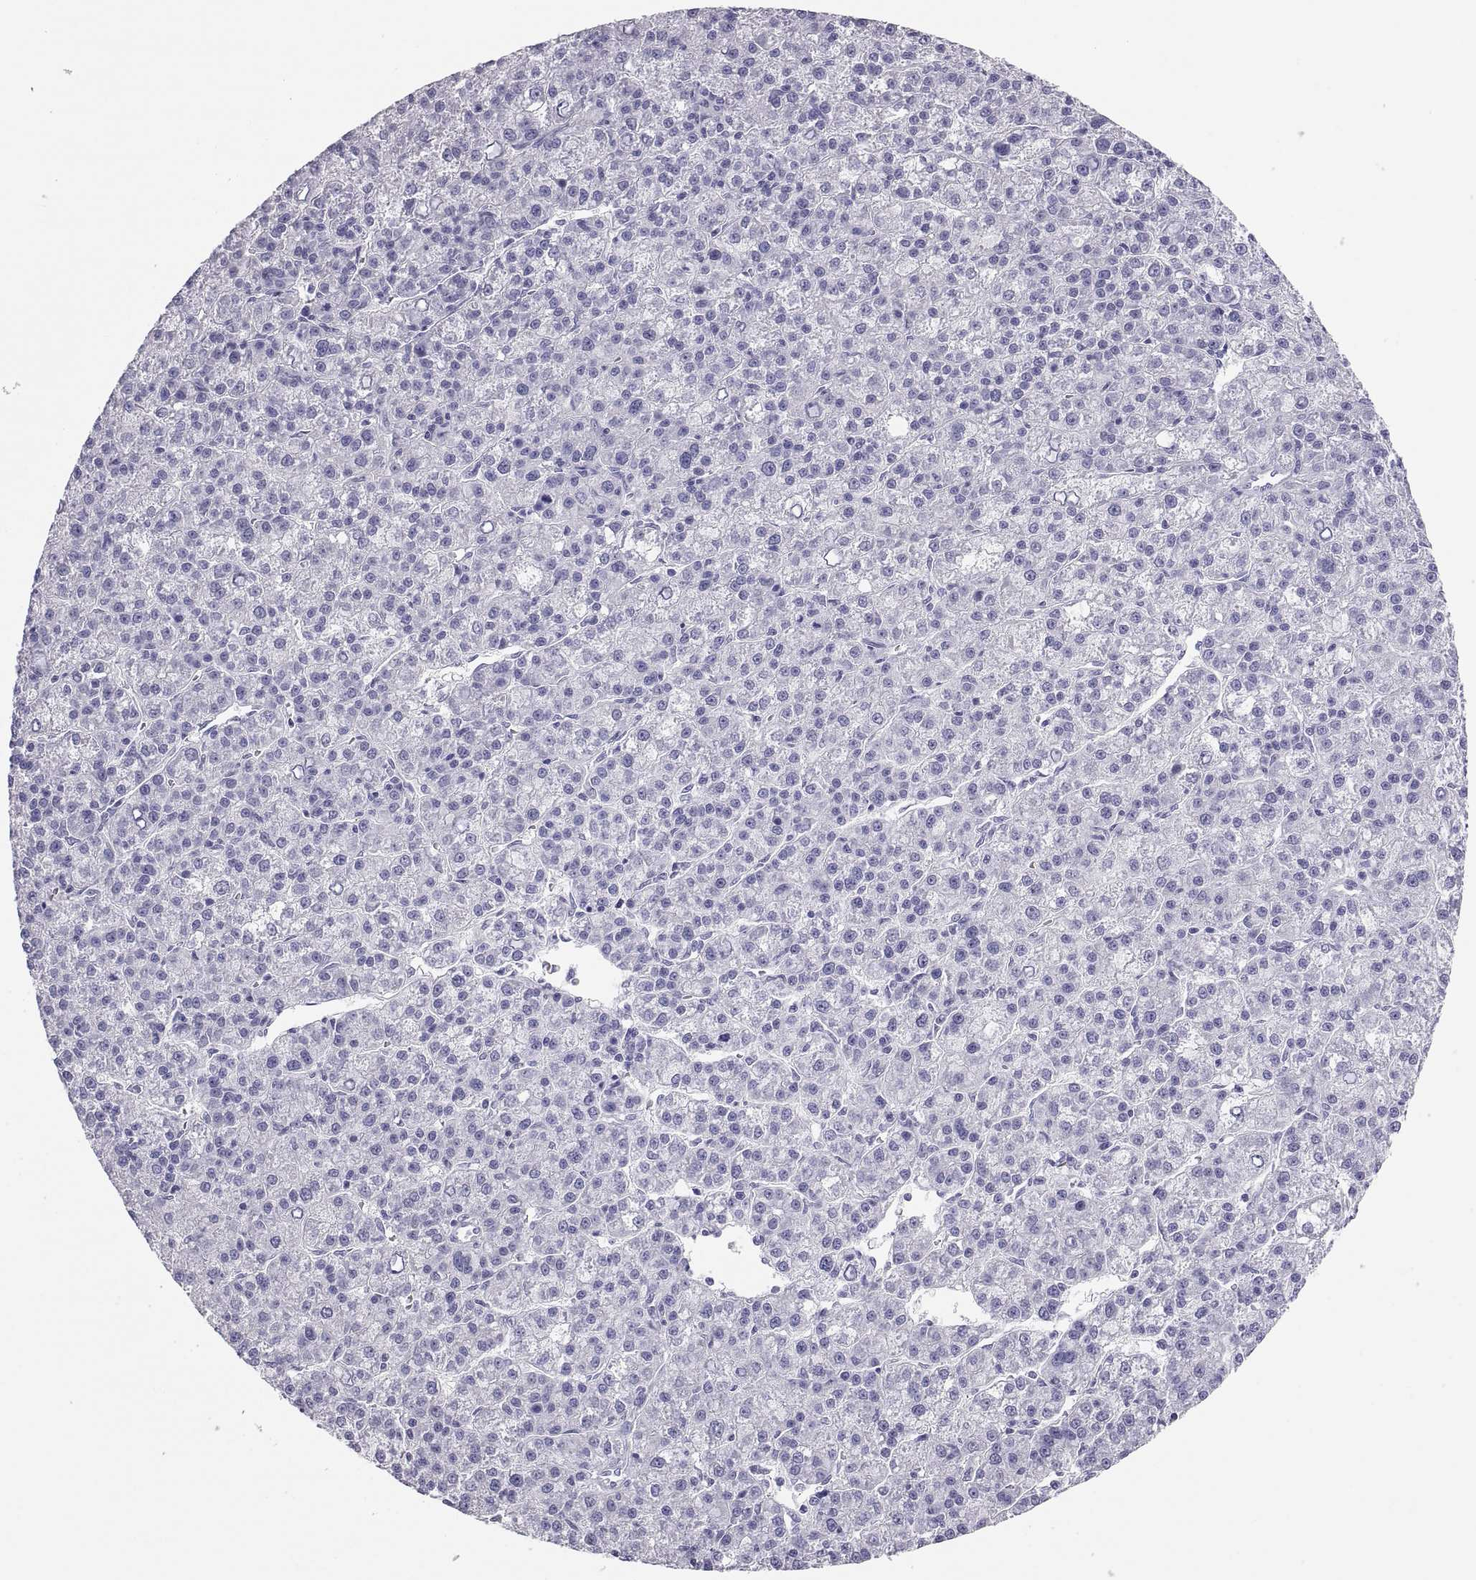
{"staining": {"intensity": "negative", "quantity": "none", "location": "none"}, "tissue": "liver cancer", "cell_type": "Tumor cells", "image_type": "cancer", "snomed": [{"axis": "morphology", "description": "Carcinoma, Hepatocellular, NOS"}, {"axis": "topography", "description": "Liver"}], "caption": "Liver hepatocellular carcinoma was stained to show a protein in brown. There is no significant expression in tumor cells. (IHC, brightfield microscopy, high magnification).", "gene": "RNASE12", "patient": {"sex": "female", "age": 60}}